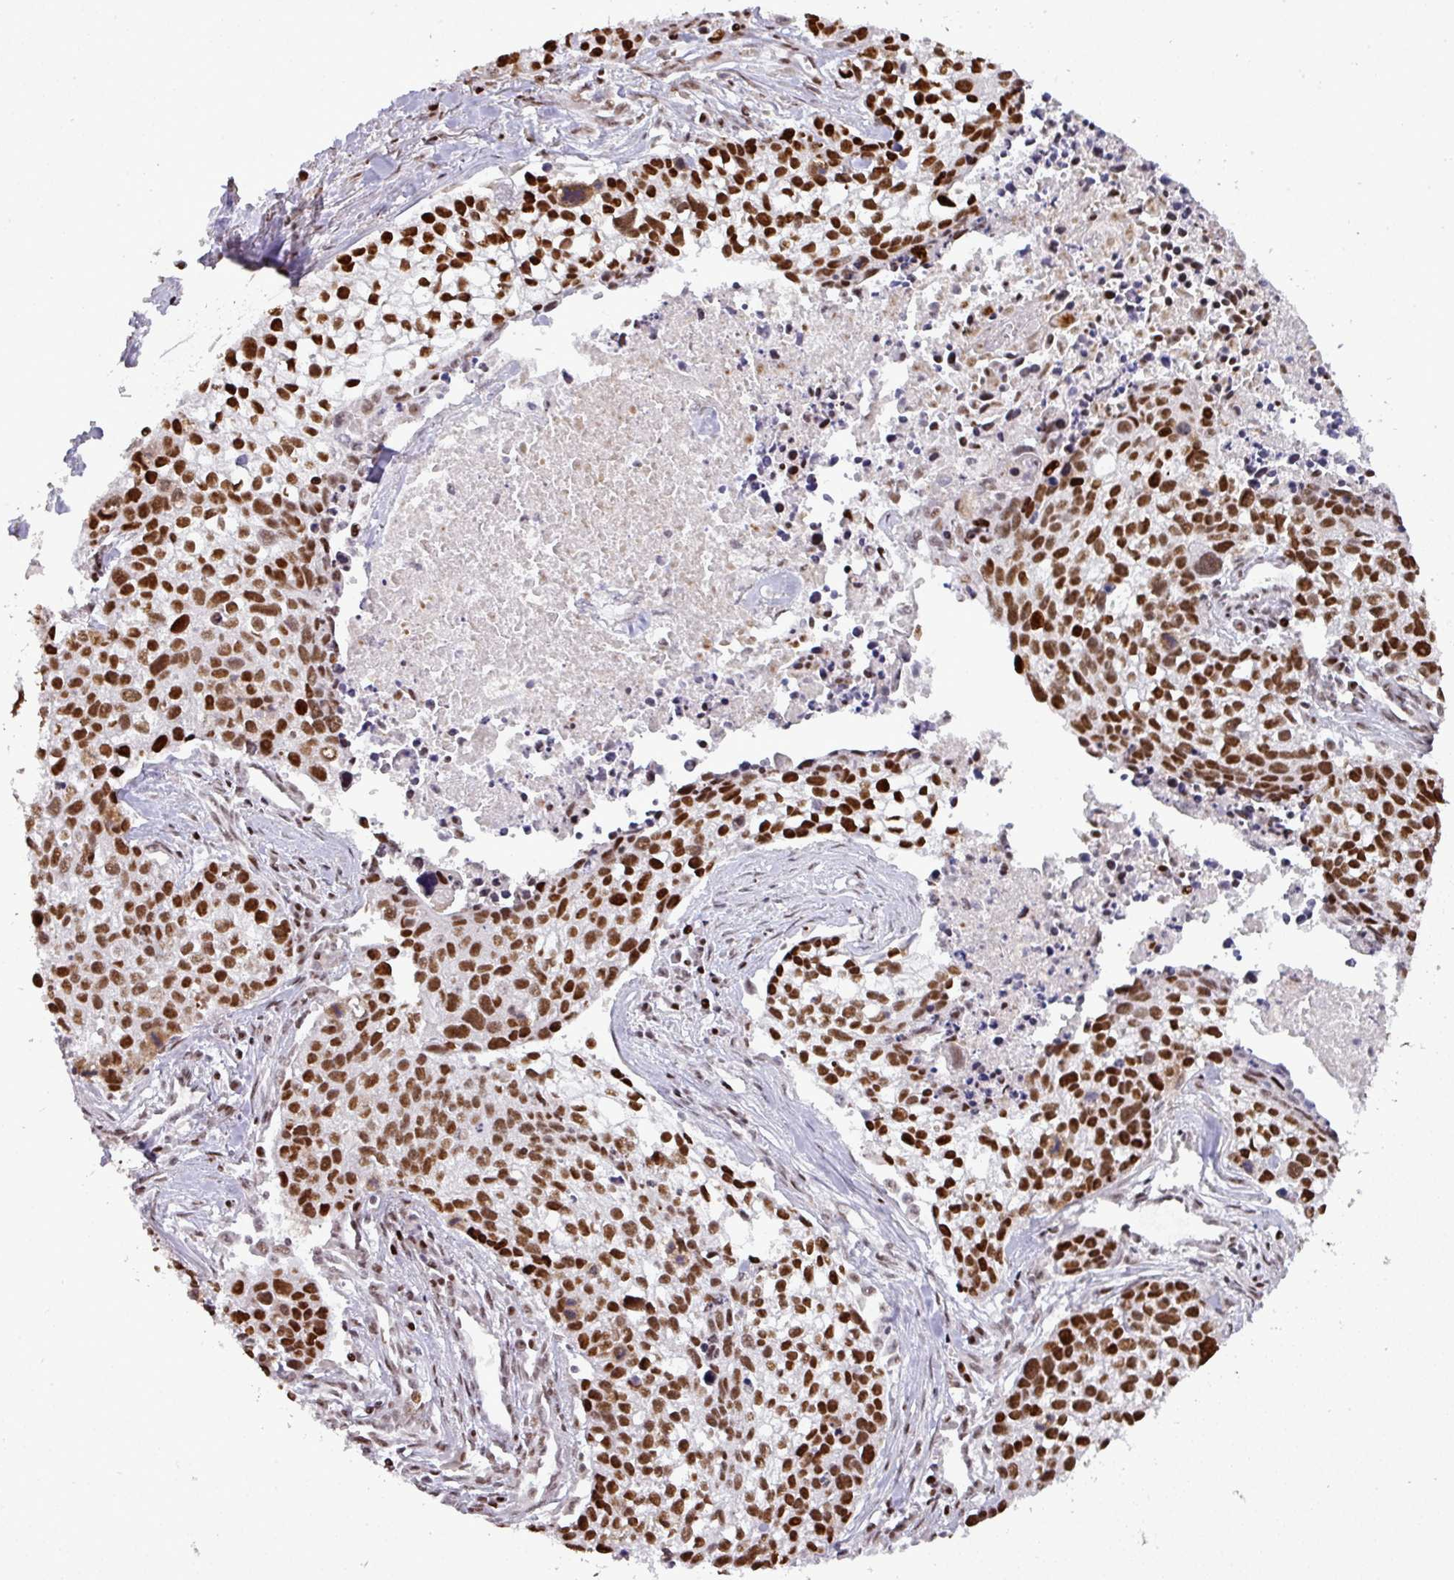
{"staining": {"intensity": "strong", "quantity": ">75%", "location": "nuclear"}, "tissue": "lung cancer", "cell_type": "Tumor cells", "image_type": "cancer", "snomed": [{"axis": "morphology", "description": "Squamous cell carcinoma, NOS"}, {"axis": "topography", "description": "Lung"}], "caption": "A high amount of strong nuclear expression is present in approximately >75% of tumor cells in lung cancer tissue.", "gene": "MYSM1", "patient": {"sex": "male", "age": 74}}